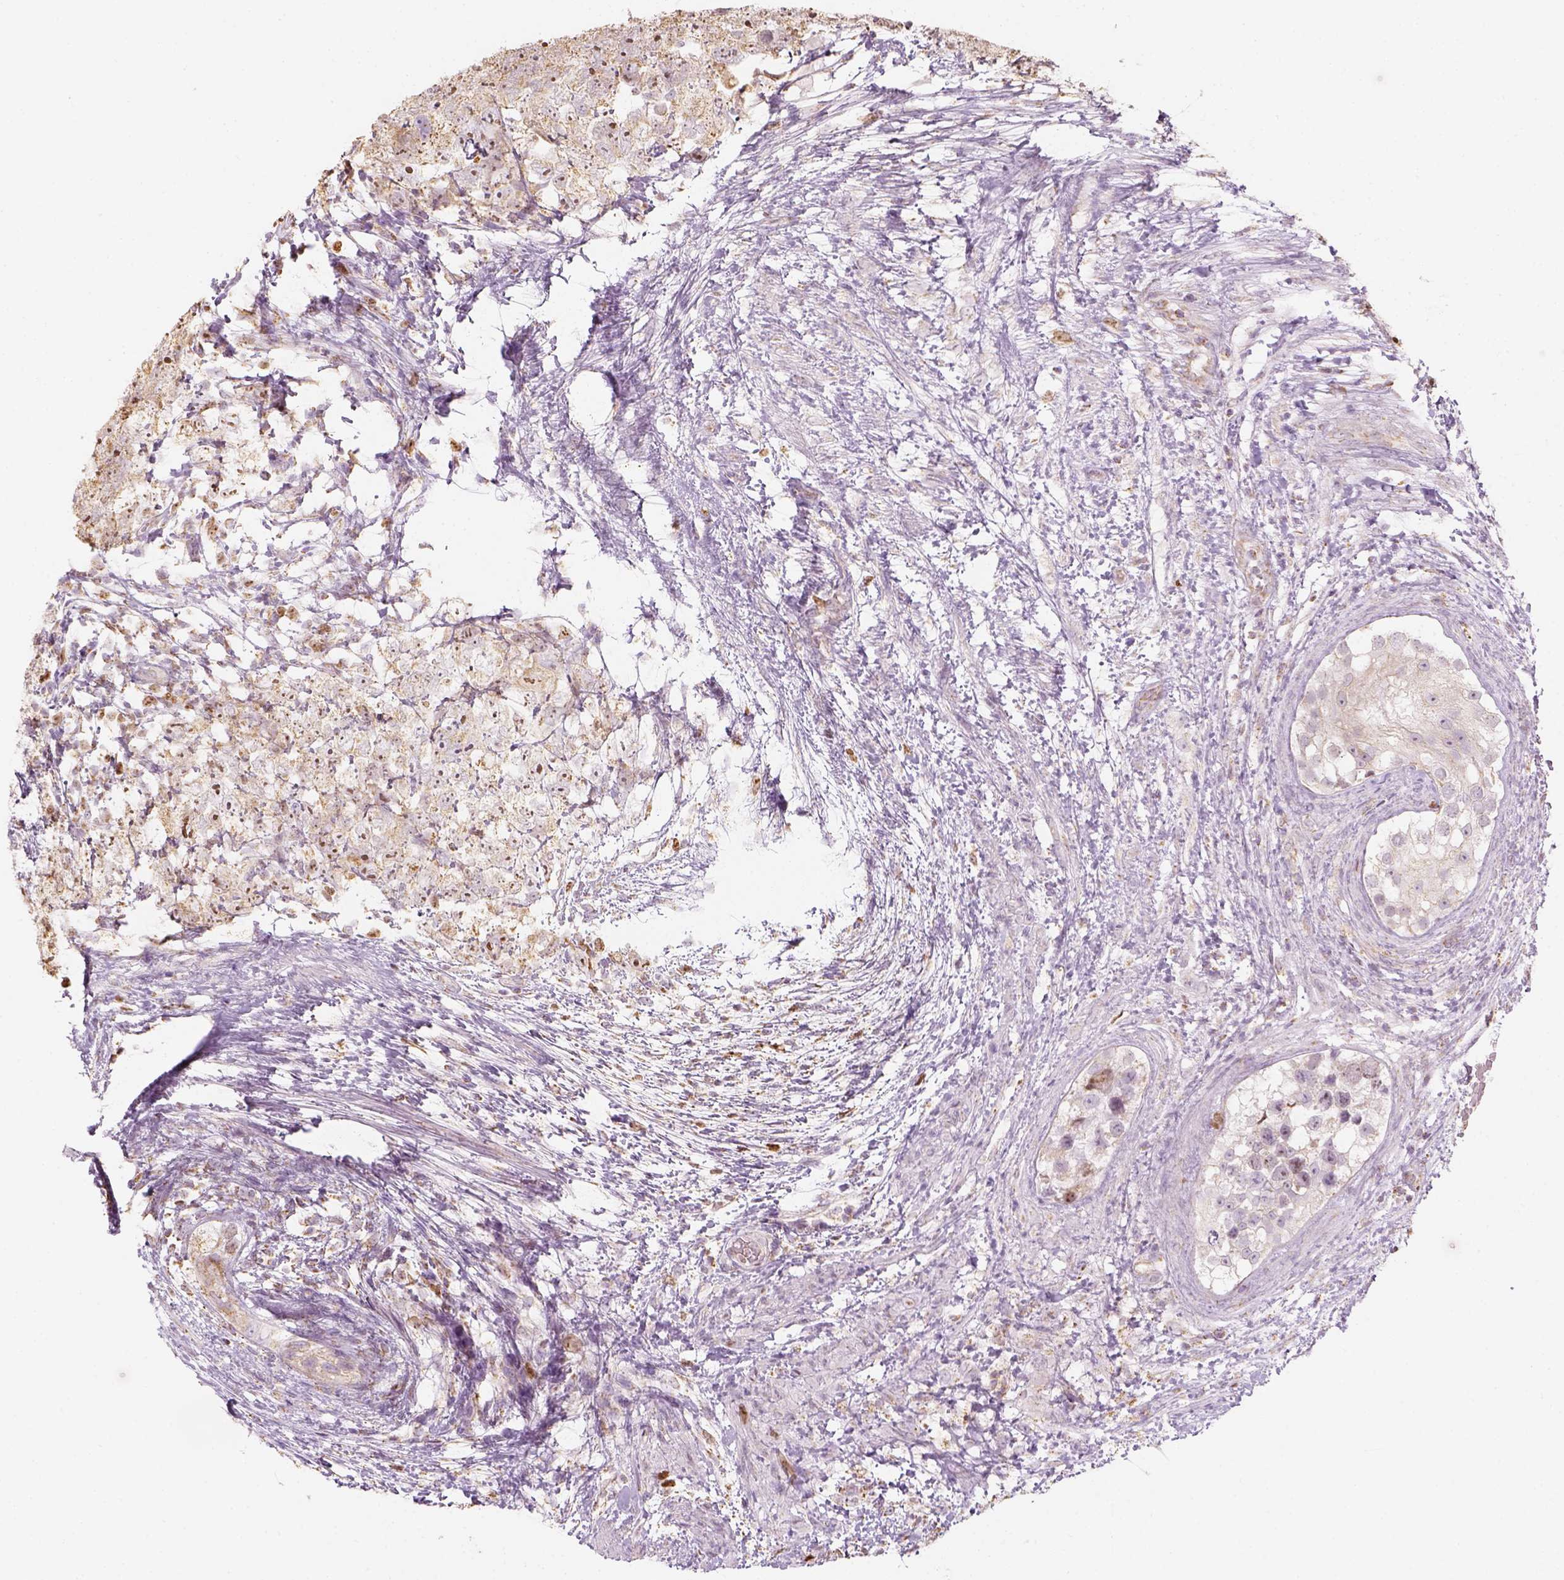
{"staining": {"intensity": "moderate", "quantity": "<25%", "location": "cytoplasmic/membranous"}, "tissue": "testis cancer", "cell_type": "Tumor cells", "image_type": "cancer", "snomed": [{"axis": "morphology", "description": "Carcinoma, Embryonal, NOS"}, {"axis": "topography", "description": "Testis"}], "caption": "A low amount of moderate cytoplasmic/membranous positivity is present in approximately <25% of tumor cells in testis cancer tissue. (DAB (3,3'-diaminobenzidine) = brown stain, brightfield microscopy at high magnification).", "gene": "LCA5", "patient": {"sex": "male", "age": 24}}